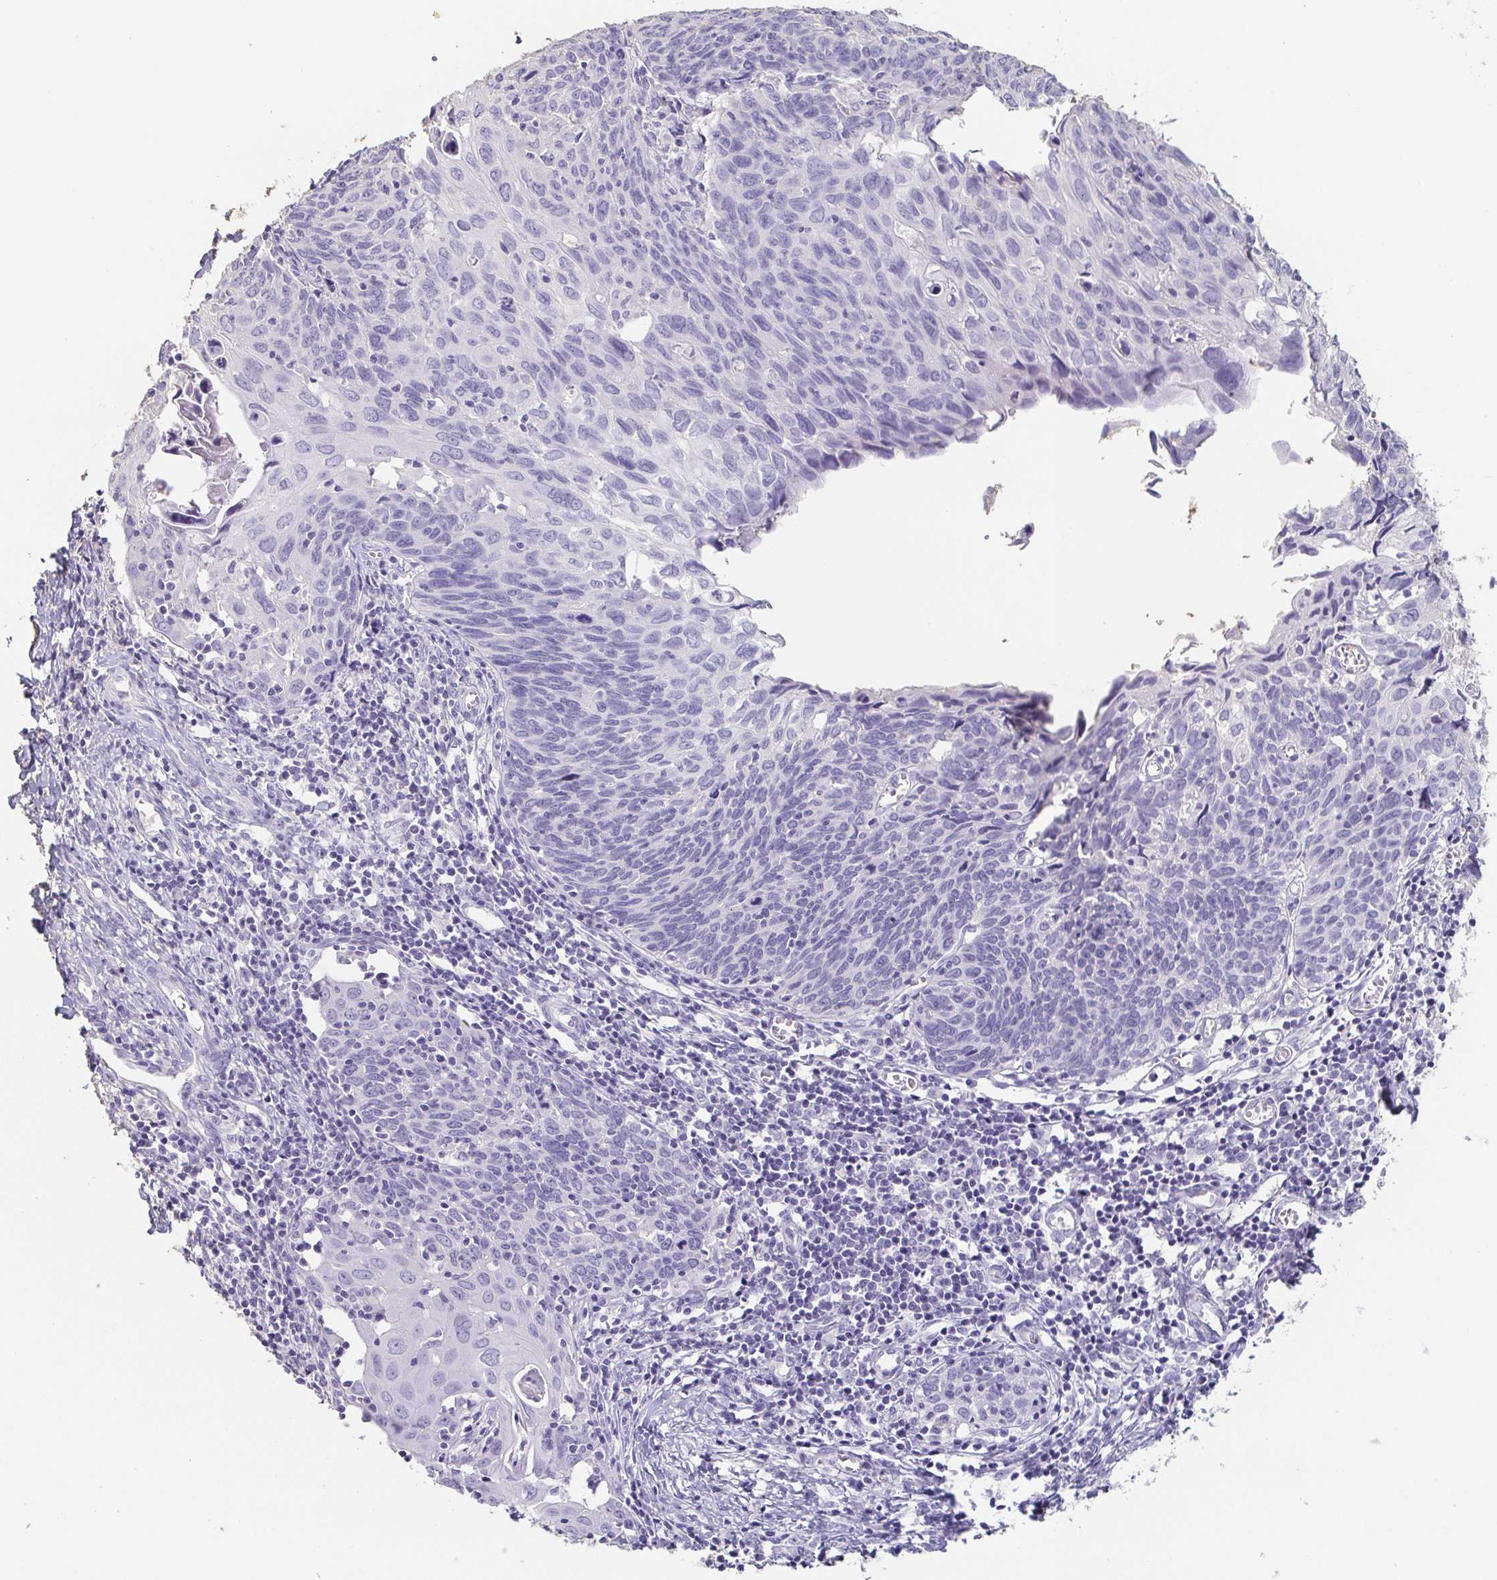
{"staining": {"intensity": "negative", "quantity": "none", "location": "none"}, "tissue": "cervical cancer", "cell_type": "Tumor cells", "image_type": "cancer", "snomed": [{"axis": "morphology", "description": "Squamous cell carcinoma, NOS"}, {"axis": "topography", "description": "Cervix"}], "caption": "This is an immunohistochemistry micrograph of squamous cell carcinoma (cervical). There is no staining in tumor cells.", "gene": "BPIFA2", "patient": {"sex": "female", "age": 39}}